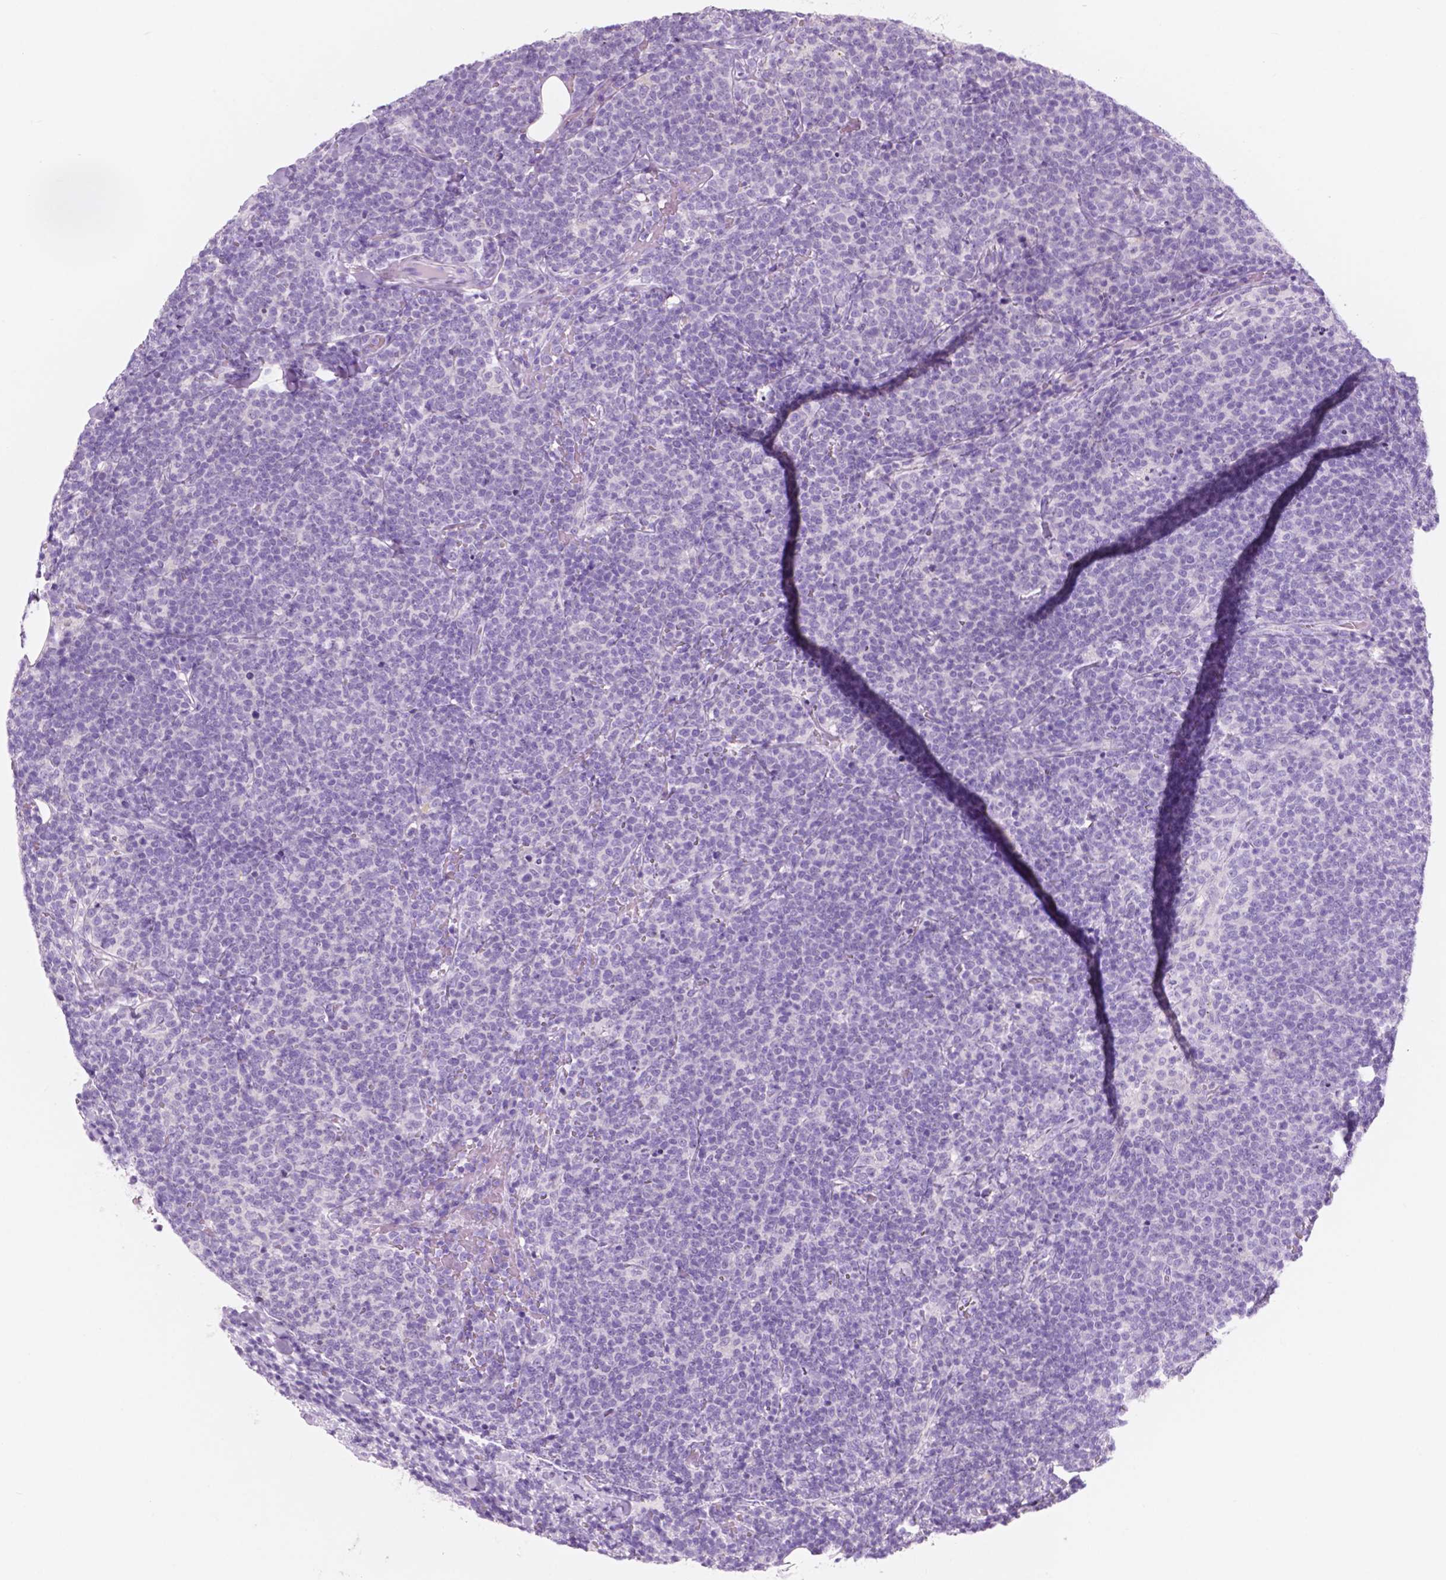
{"staining": {"intensity": "negative", "quantity": "none", "location": "none"}, "tissue": "lymphoma", "cell_type": "Tumor cells", "image_type": "cancer", "snomed": [{"axis": "morphology", "description": "Malignant lymphoma, non-Hodgkin's type, High grade"}, {"axis": "topography", "description": "Lymph node"}], "caption": "An image of human high-grade malignant lymphoma, non-Hodgkin's type is negative for staining in tumor cells. (Brightfield microscopy of DAB immunohistochemistry at high magnification).", "gene": "CUZD1", "patient": {"sex": "male", "age": 61}}